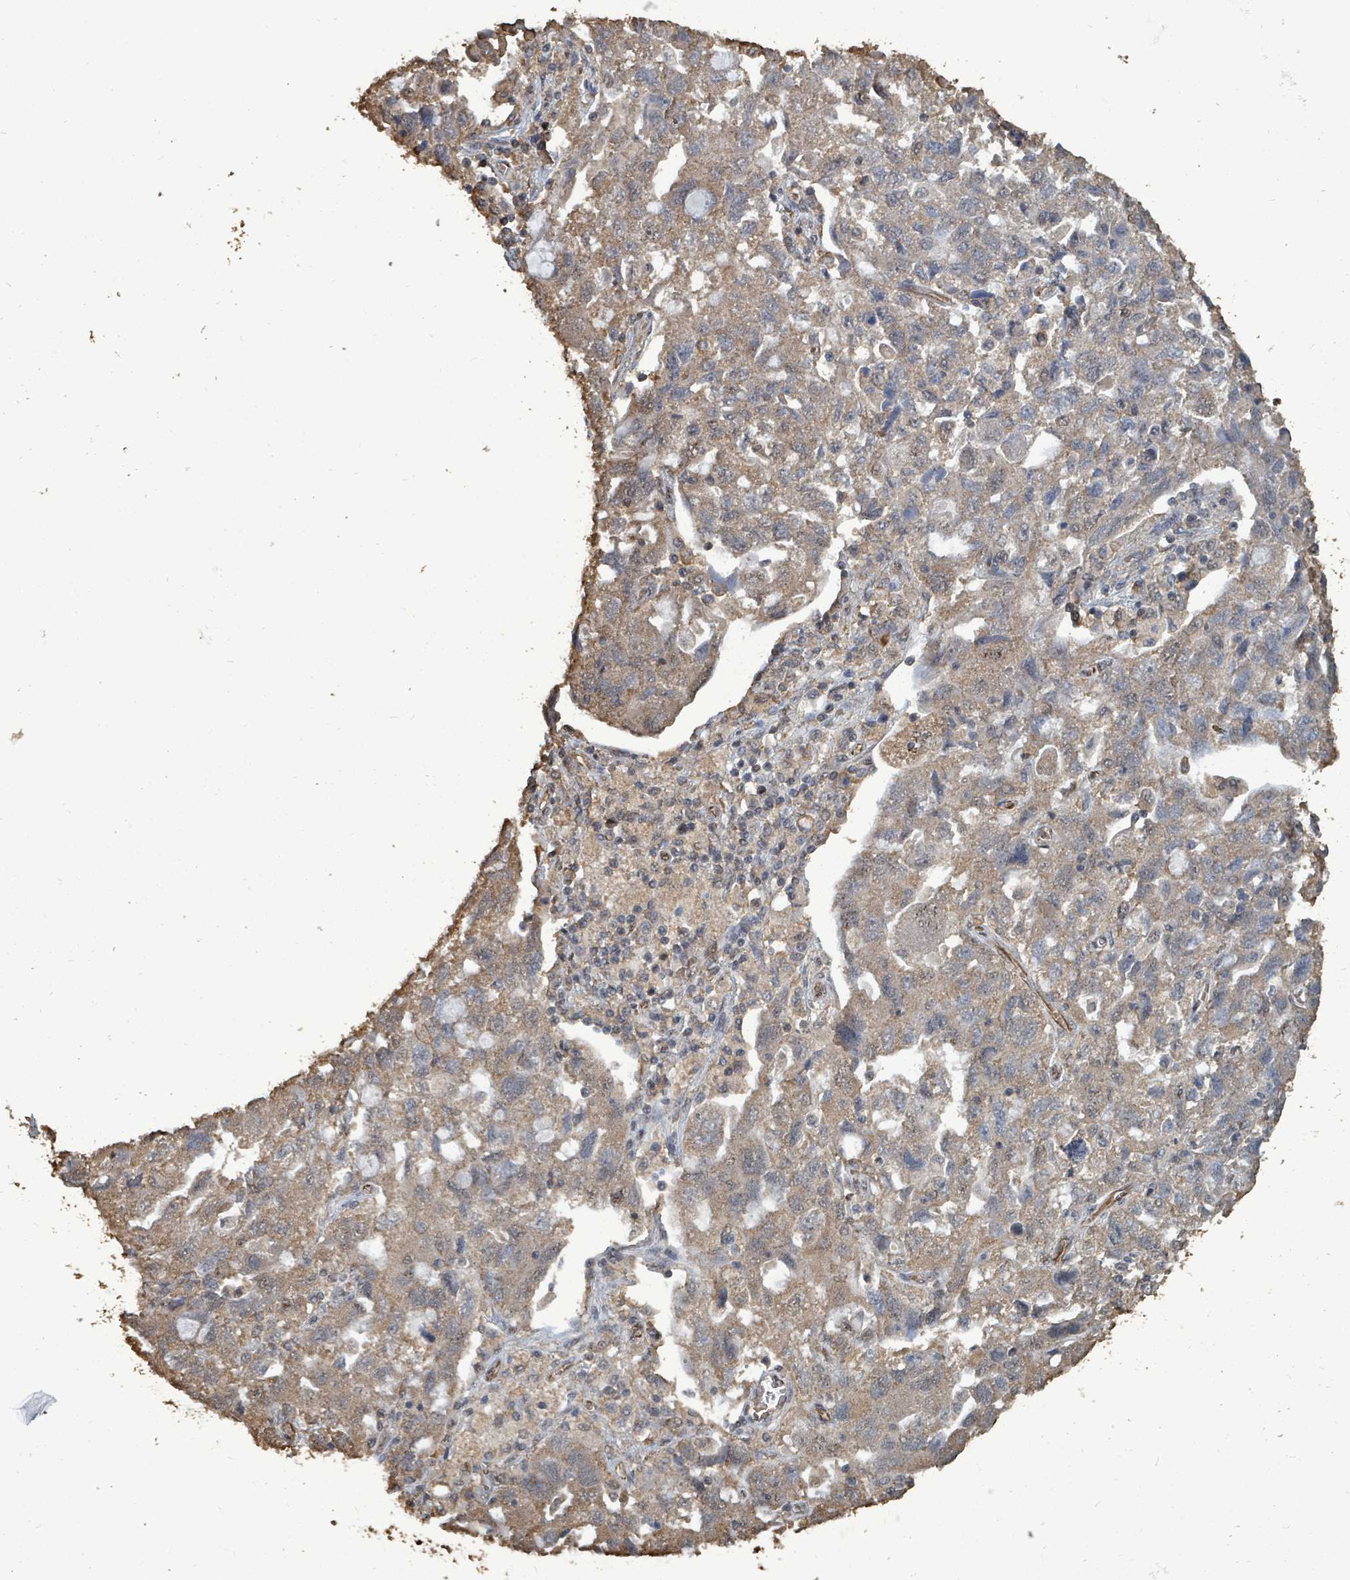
{"staining": {"intensity": "weak", "quantity": ">75%", "location": "cytoplasmic/membranous"}, "tissue": "ovarian cancer", "cell_type": "Tumor cells", "image_type": "cancer", "snomed": [{"axis": "morphology", "description": "Carcinoma, NOS"}, {"axis": "morphology", "description": "Cystadenocarcinoma, serous, NOS"}, {"axis": "topography", "description": "Ovary"}], "caption": "A brown stain labels weak cytoplasmic/membranous positivity of a protein in human ovarian cancer tumor cells. The protein of interest is shown in brown color, while the nuclei are stained blue.", "gene": "C6orf52", "patient": {"sex": "female", "age": 69}}